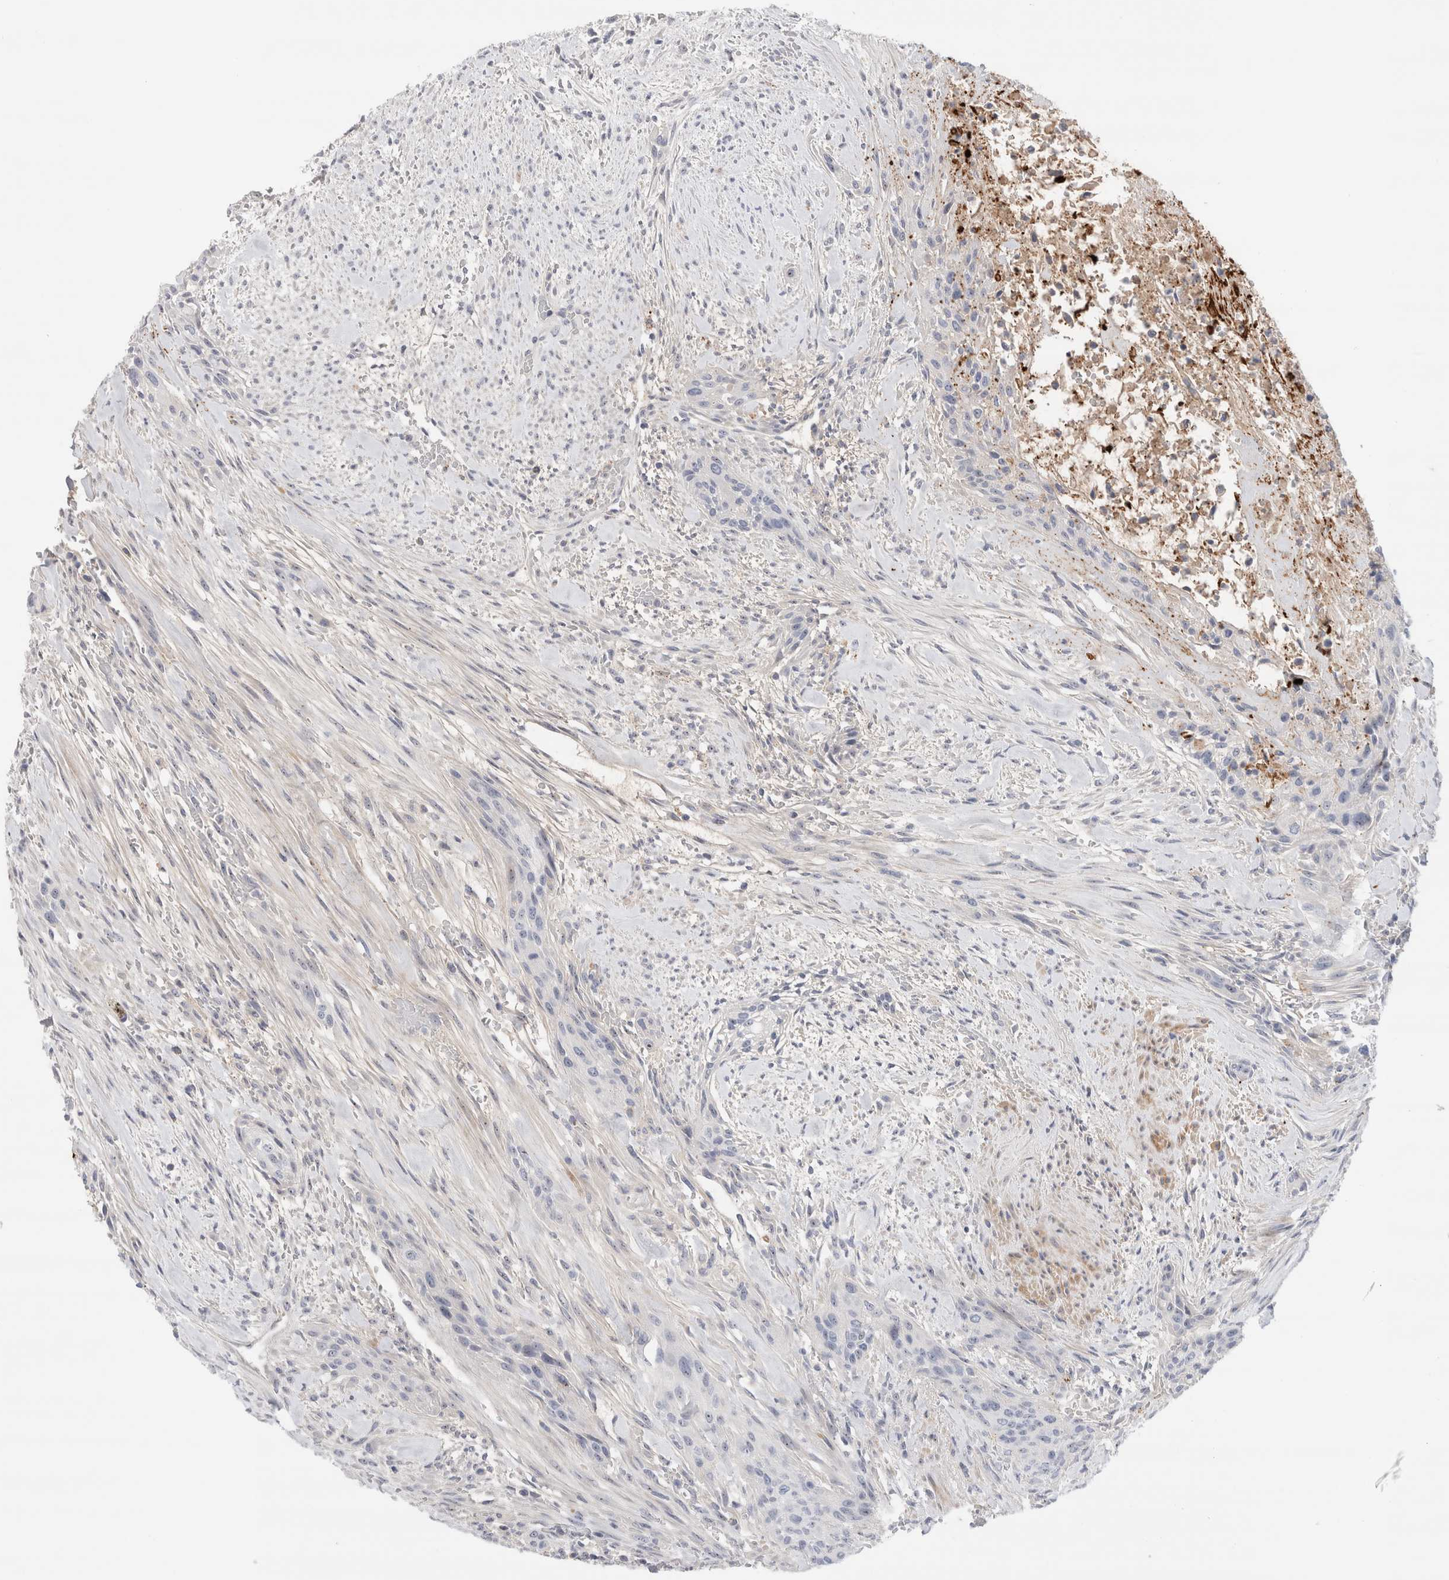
{"staining": {"intensity": "negative", "quantity": "none", "location": "none"}, "tissue": "urothelial cancer", "cell_type": "Tumor cells", "image_type": "cancer", "snomed": [{"axis": "morphology", "description": "Urothelial carcinoma, High grade"}, {"axis": "topography", "description": "Urinary bladder"}], "caption": "DAB (3,3'-diaminobenzidine) immunohistochemical staining of urothelial carcinoma (high-grade) shows no significant positivity in tumor cells. (DAB (3,3'-diaminobenzidine) IHC with hematoxylin counter stain).", "gene": "ECHDC2", "patient": {"sex": "male", "age": 35}}